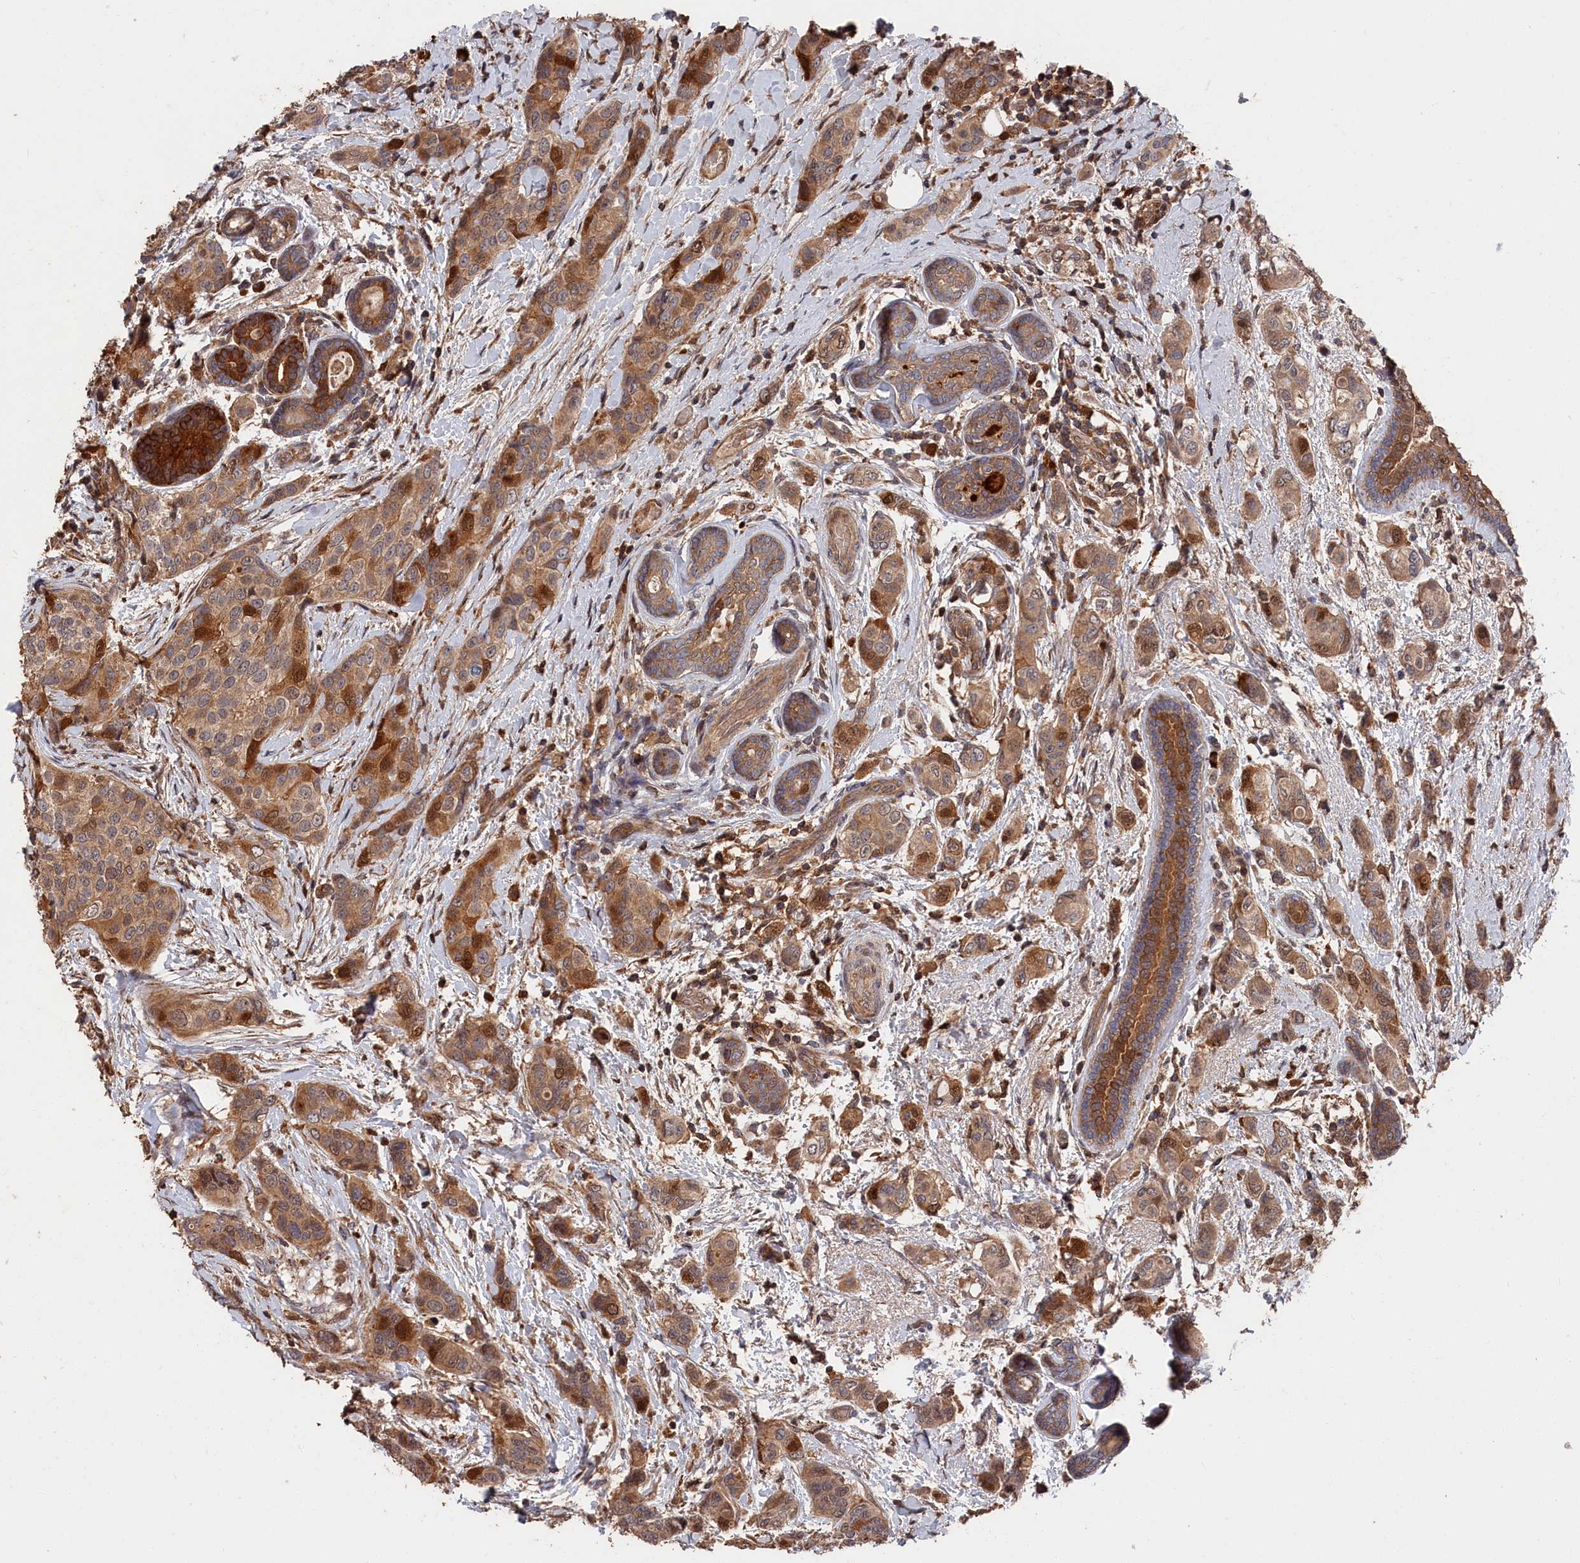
{"staining": {"intensity": "moderate", "quantity": ">75%", "location": "cytoplasmic/membranous"}, "tissue": "breast cancer", "cell_type": "Tumor cells", "image_type": "cancer", "snomed": [{"axis": "morphology", "description": "Lobular carcinoma"}, {"axis": "topography", "description": "Breast"}], "caption": "Protein staining demonstrates moderate cytoplasmic/membranous expression in approximately >75% of tumor cells in lobular carcinoma (breast).", "gene": "RMI2", "patient": {"sex": "female", "age": 51}}